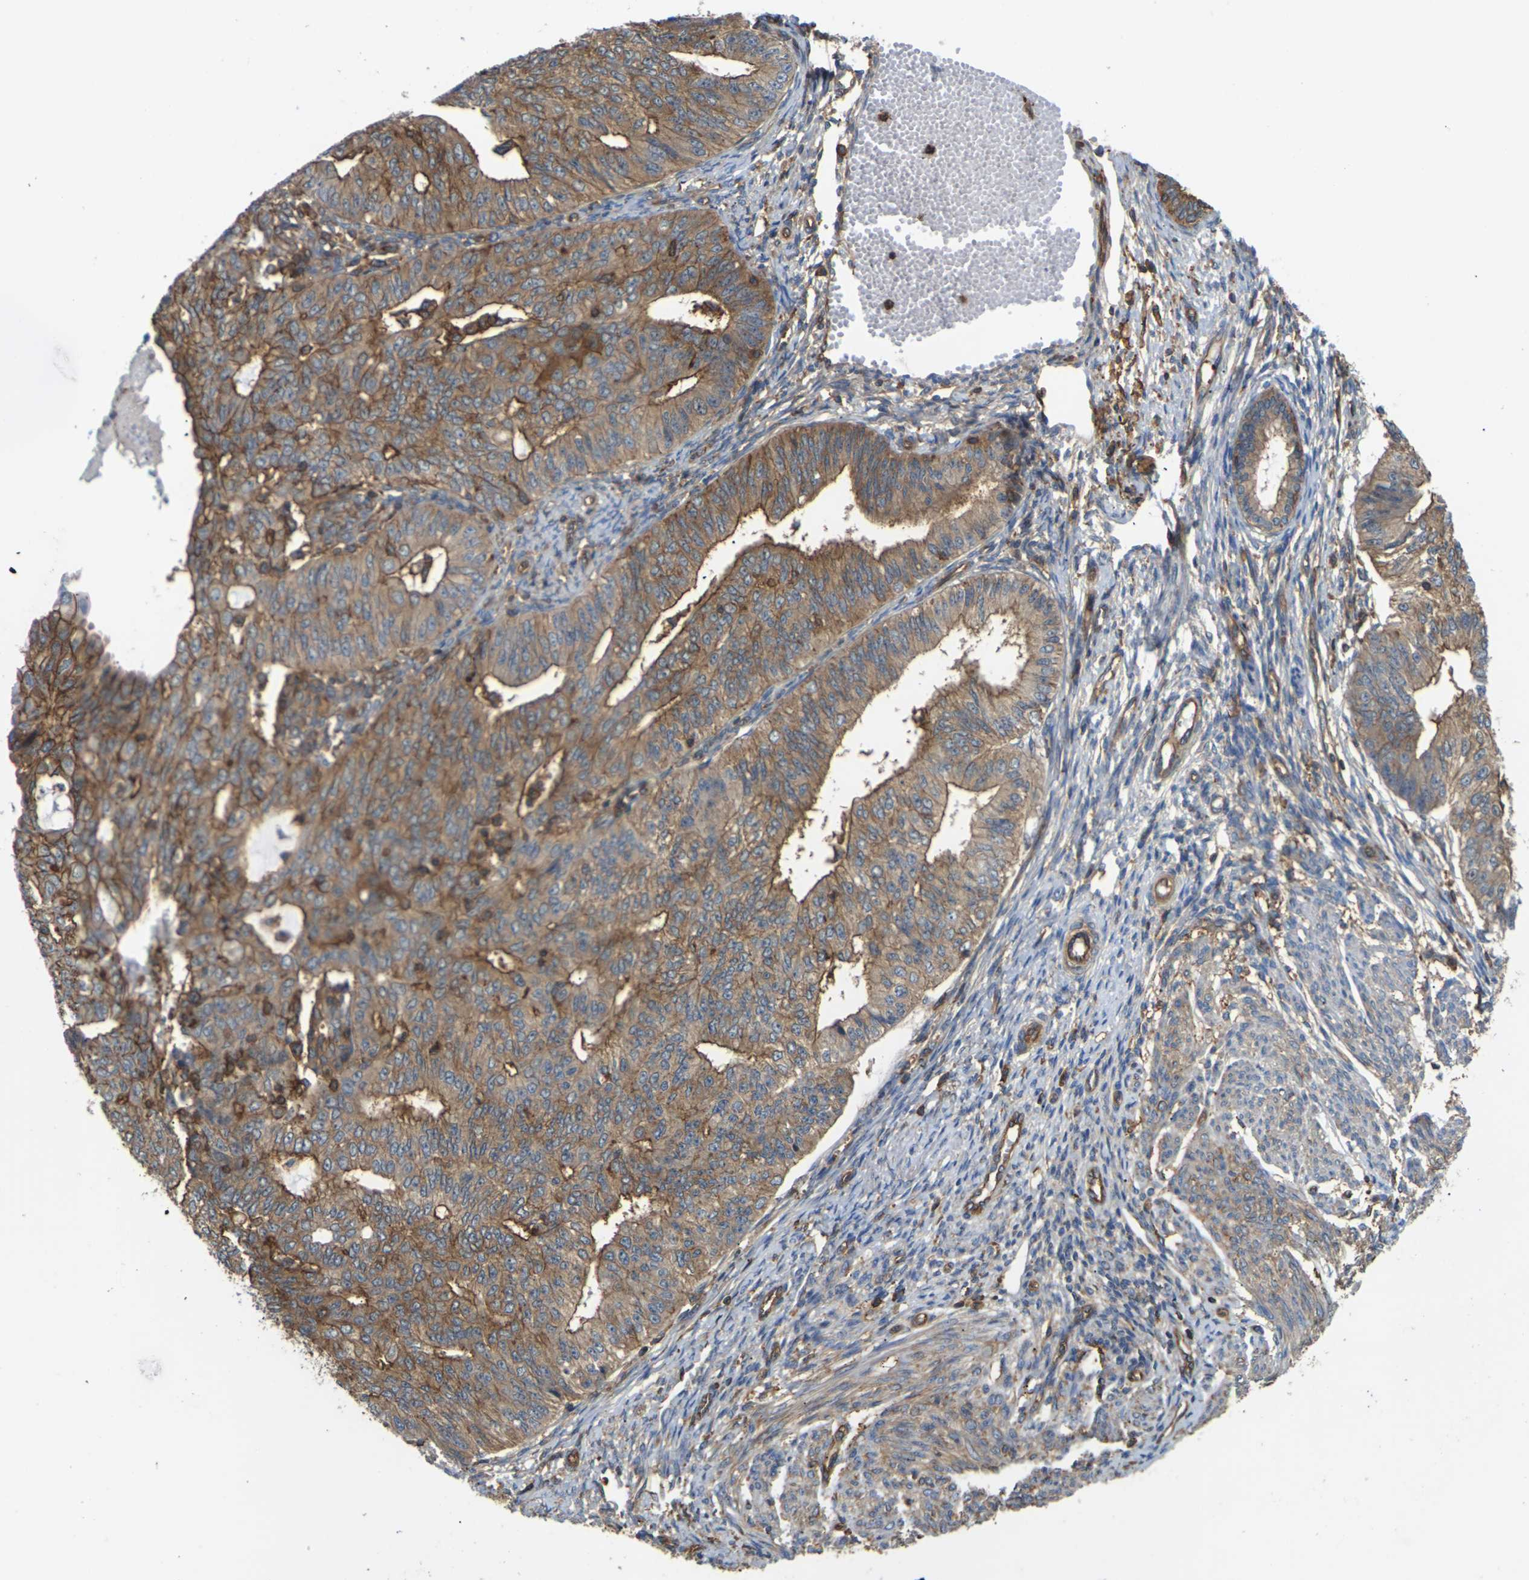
{"staining": {"intensity": "moderate", "quantity": ">75%", "location": "cytoplasmic/membranous"}, "tissue": "endometrial cancer", "cell_type": "Tumor cells", "image_type": "cancer", "snomed": [{"axis": "morphology", "description": "Adenocarcinoma, NOS"}, {"axis": "topography", "description": "Endometrium"}], "caption": "Moderate cytoplasmic/membranous staining is present in approximately >75% of tumor cells in endometrial adenocarcinoma. (brown staining indicates protein expression, while blue staining denotes nuclei).", "gene": "IQGAP1", "patient": {"sex": "female", "age": 32}}